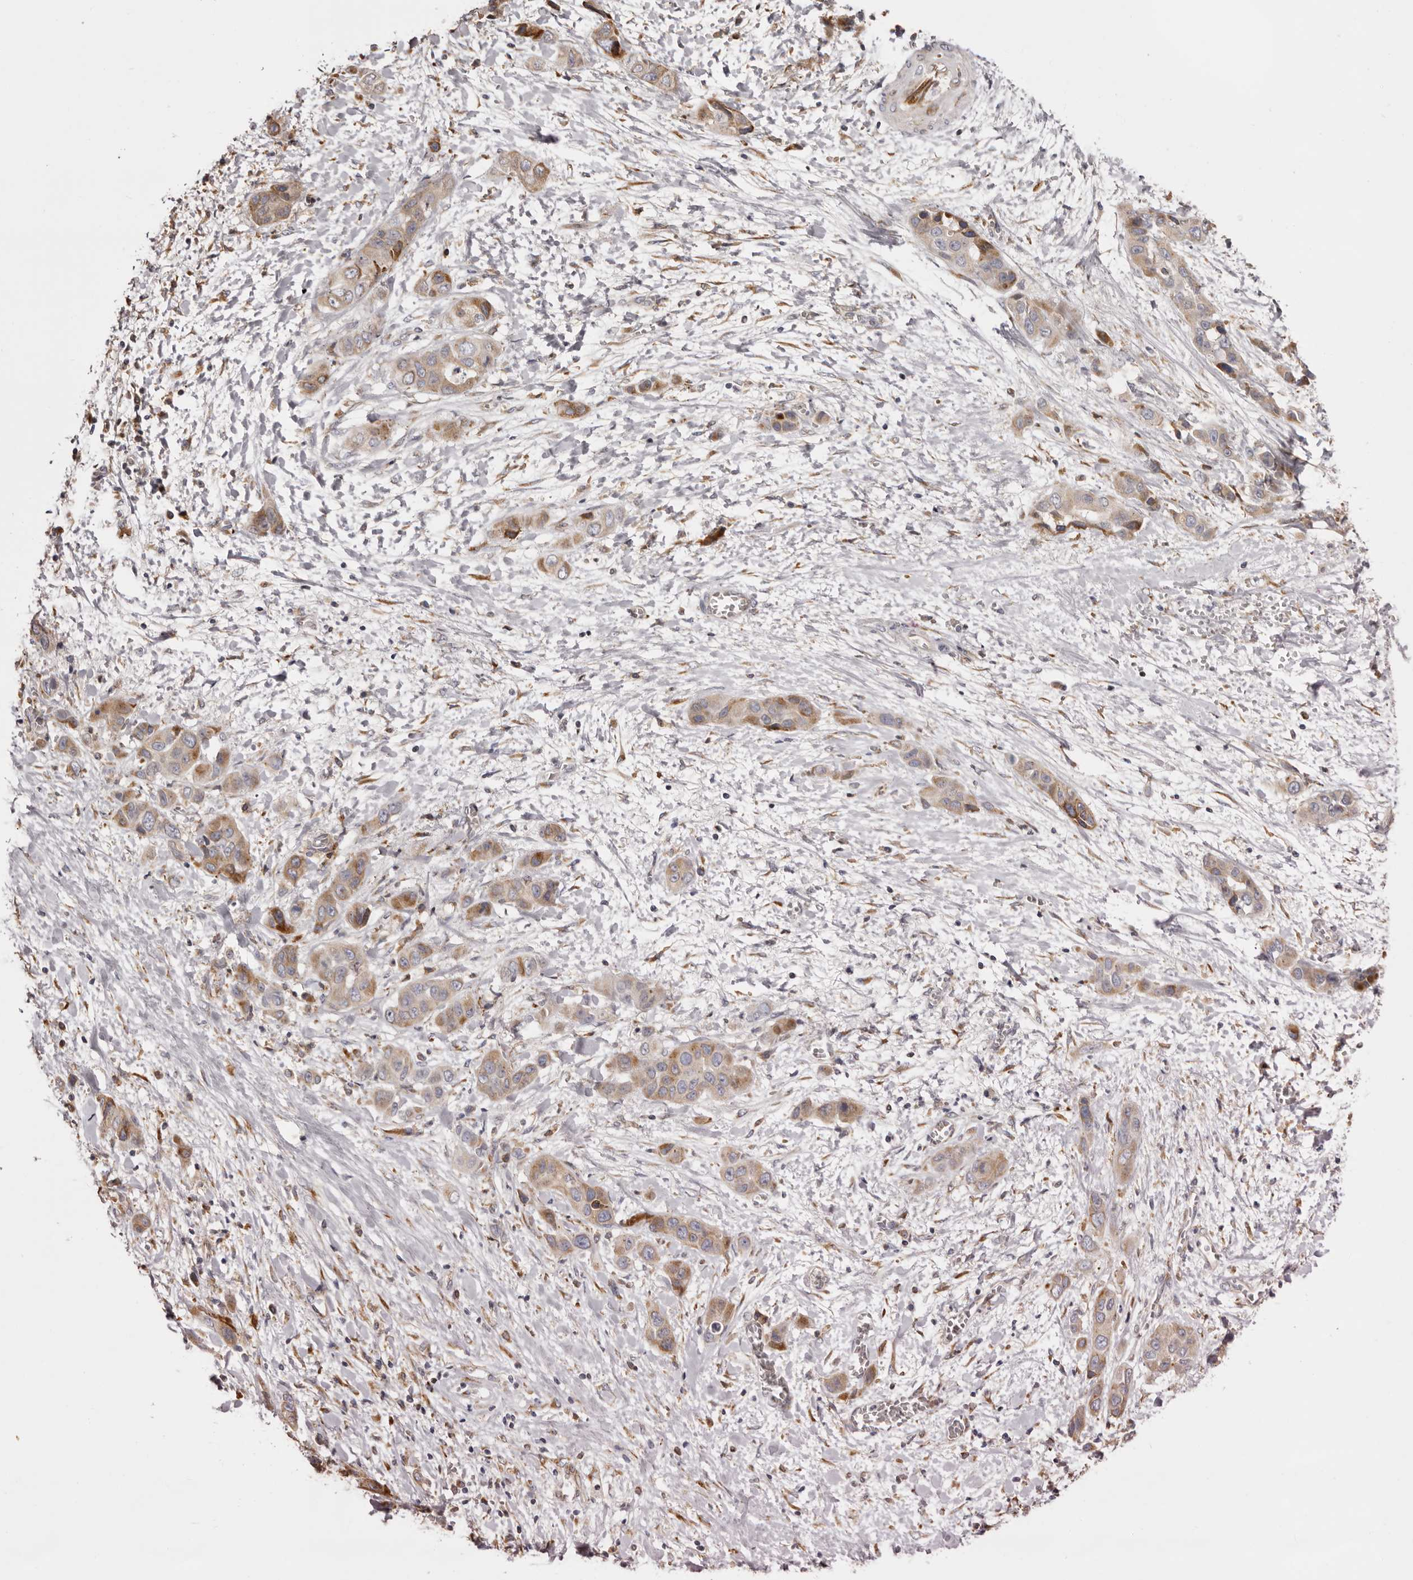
{"staining": {"intensity": "moderate", "quantity": "25%-75%", "location": "cytoplasmic/membranous"}, "tissue": "liver cancer", "cell_type": "Tumor cells", "image_type": "cancer", "snomed": [{"axis": "morphology", "description": "Cholangiocarcinoma"}, {"axis": "topography", "description": "Liver"}], "caption": "Tumor cells demonstrate medium levels of moderate cytoplasmic/membranous staining in approximately 25%-75% of cells in human liver cancer (cholangiocarcinoma).", "gene": "PIGX", "patient": {"sex": "female", "age": 52}}